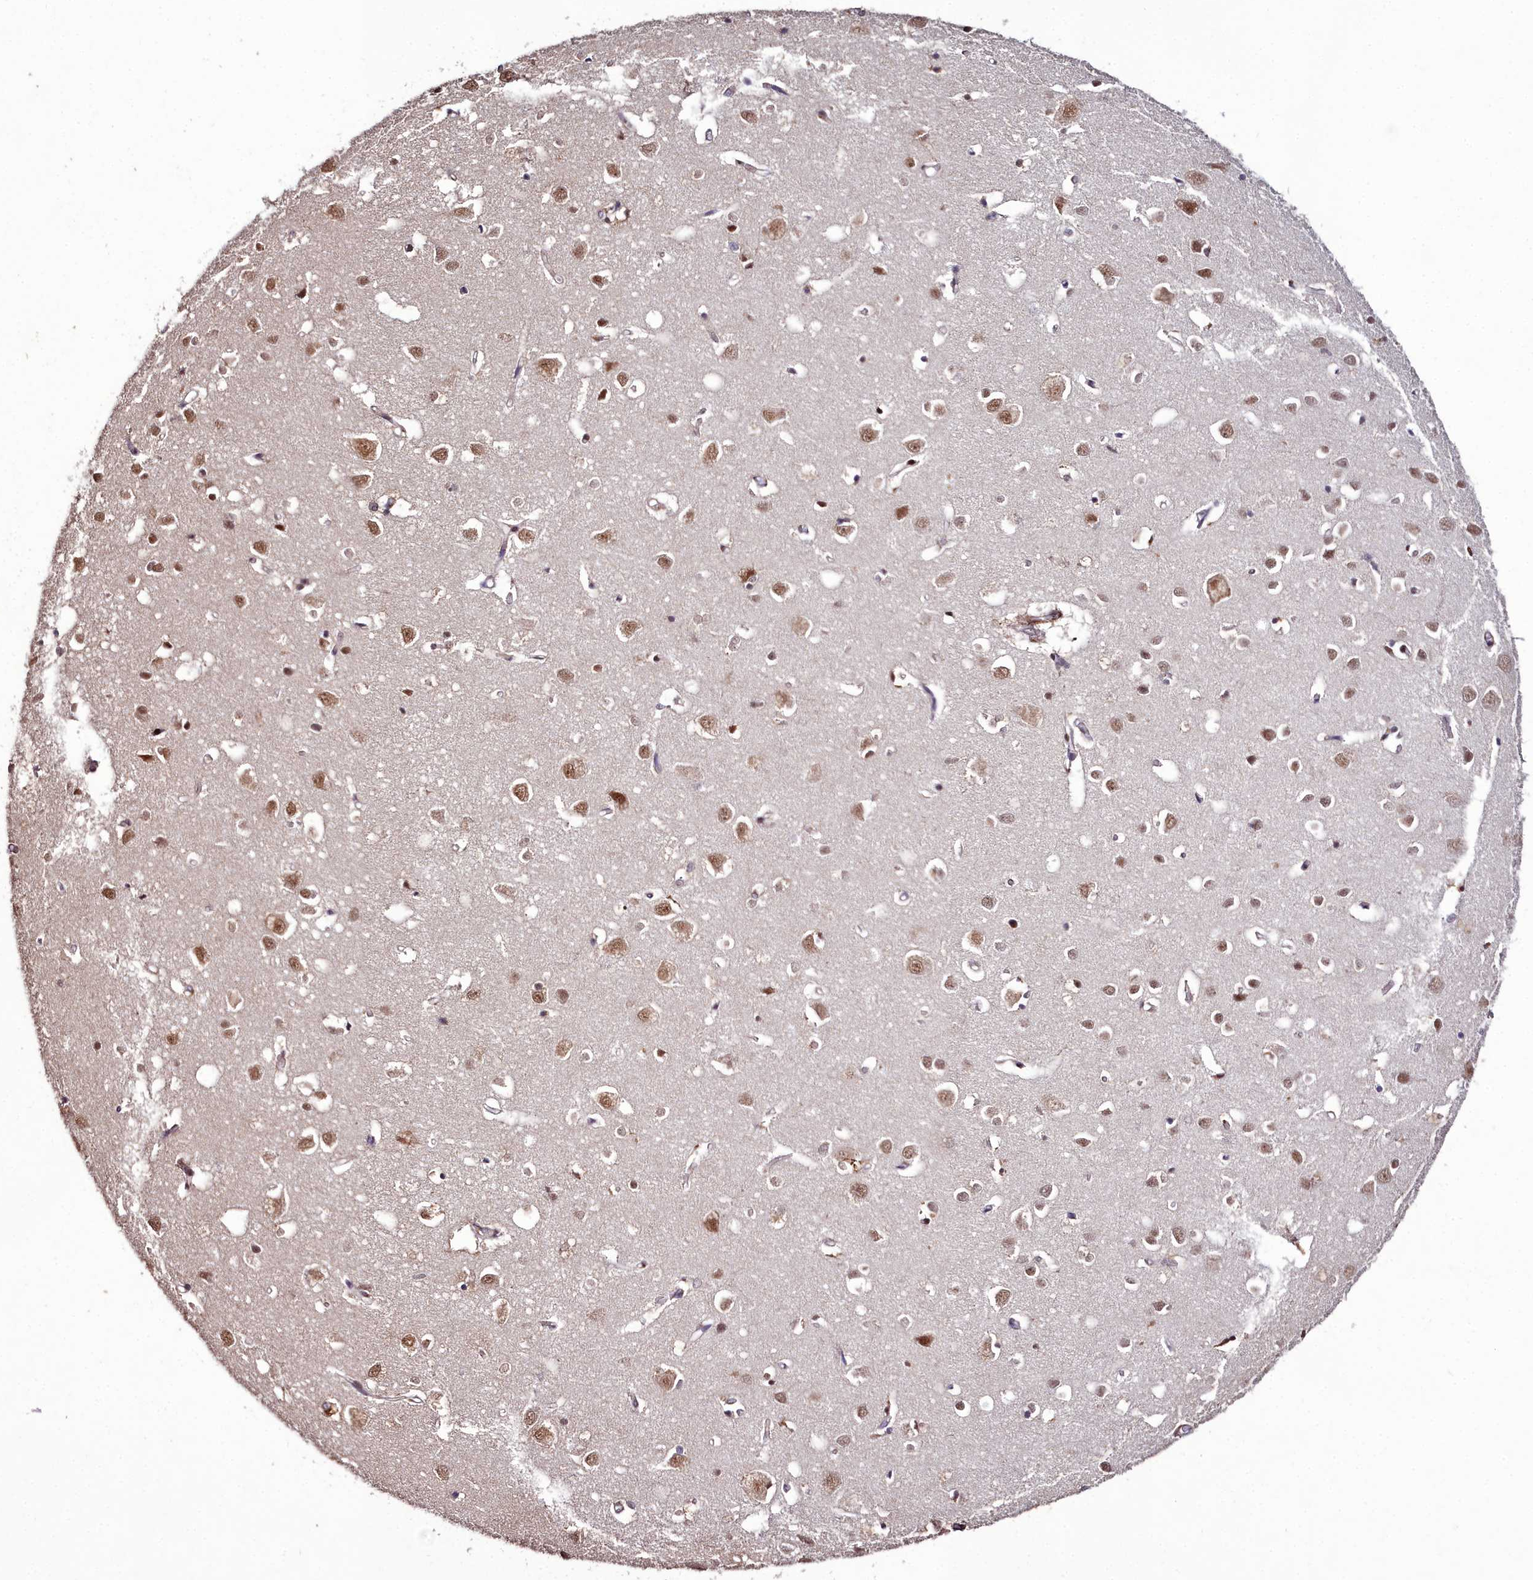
{"staining": {"intensity": "moderate", "quantity": ">75%", "location": "cytoplasmic/membranous,nuclear"}, "tissue": "cerebral cortex", "cell_type": "Endothelial cells", "image_type": "normal", "snomed": [{"axis": "morphology", "description": "Normal tissue, NOS"}, {"axis": "topography", "description": "Cerebral cortex"}], "caption": "Immunohistochemical staining of normal cerebral cortex reveals medium levels of moderate cytoplasmic/membranous,nuclear positivity in approximately >75% of endothelial cells.", "gene": "CXXC1", "patient": {"sex": "female", "age": 64}}